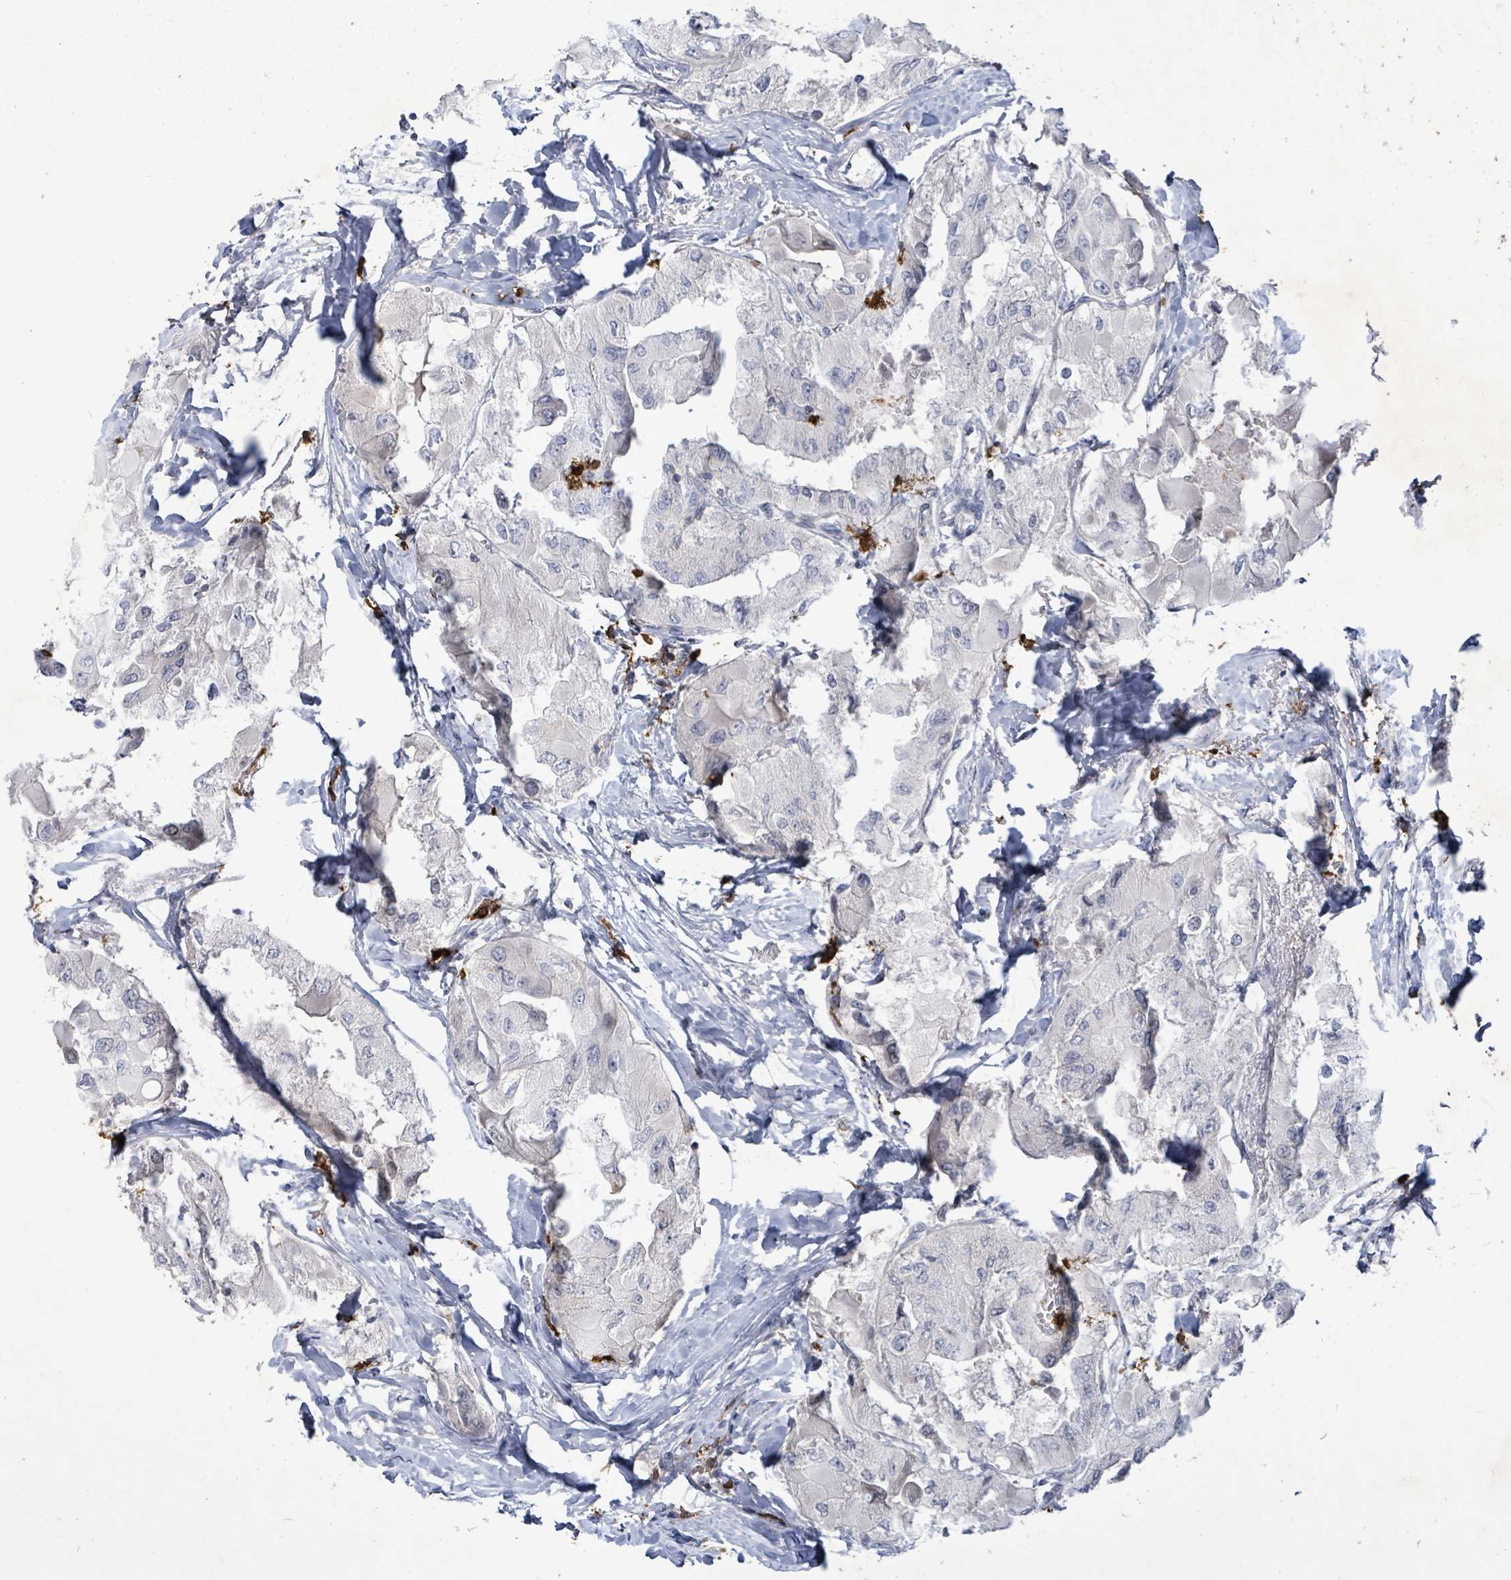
{"staining": {"intensity": "negative", "quantity": "none", "location": "none"}, "tissue": "thyroid cancer", "cell_type": "Tumor cells", "image_type": "cancer", "snomed": [{"axis": "morphology", "description": "Normal tissue, NOS"}, {"axis": "morphology", "description": "Papillary adenocarcinoma, NOS"}, {"axis": "topography", "description": "Thyroid gland"}], "caption": "Immunohistochemical staining of papillary adenocarcinoma (thyroid) exhibits no significant staining in tumor cells.", "gene": "FAM210A", "patient": {"sex": "female", "age": 59}}